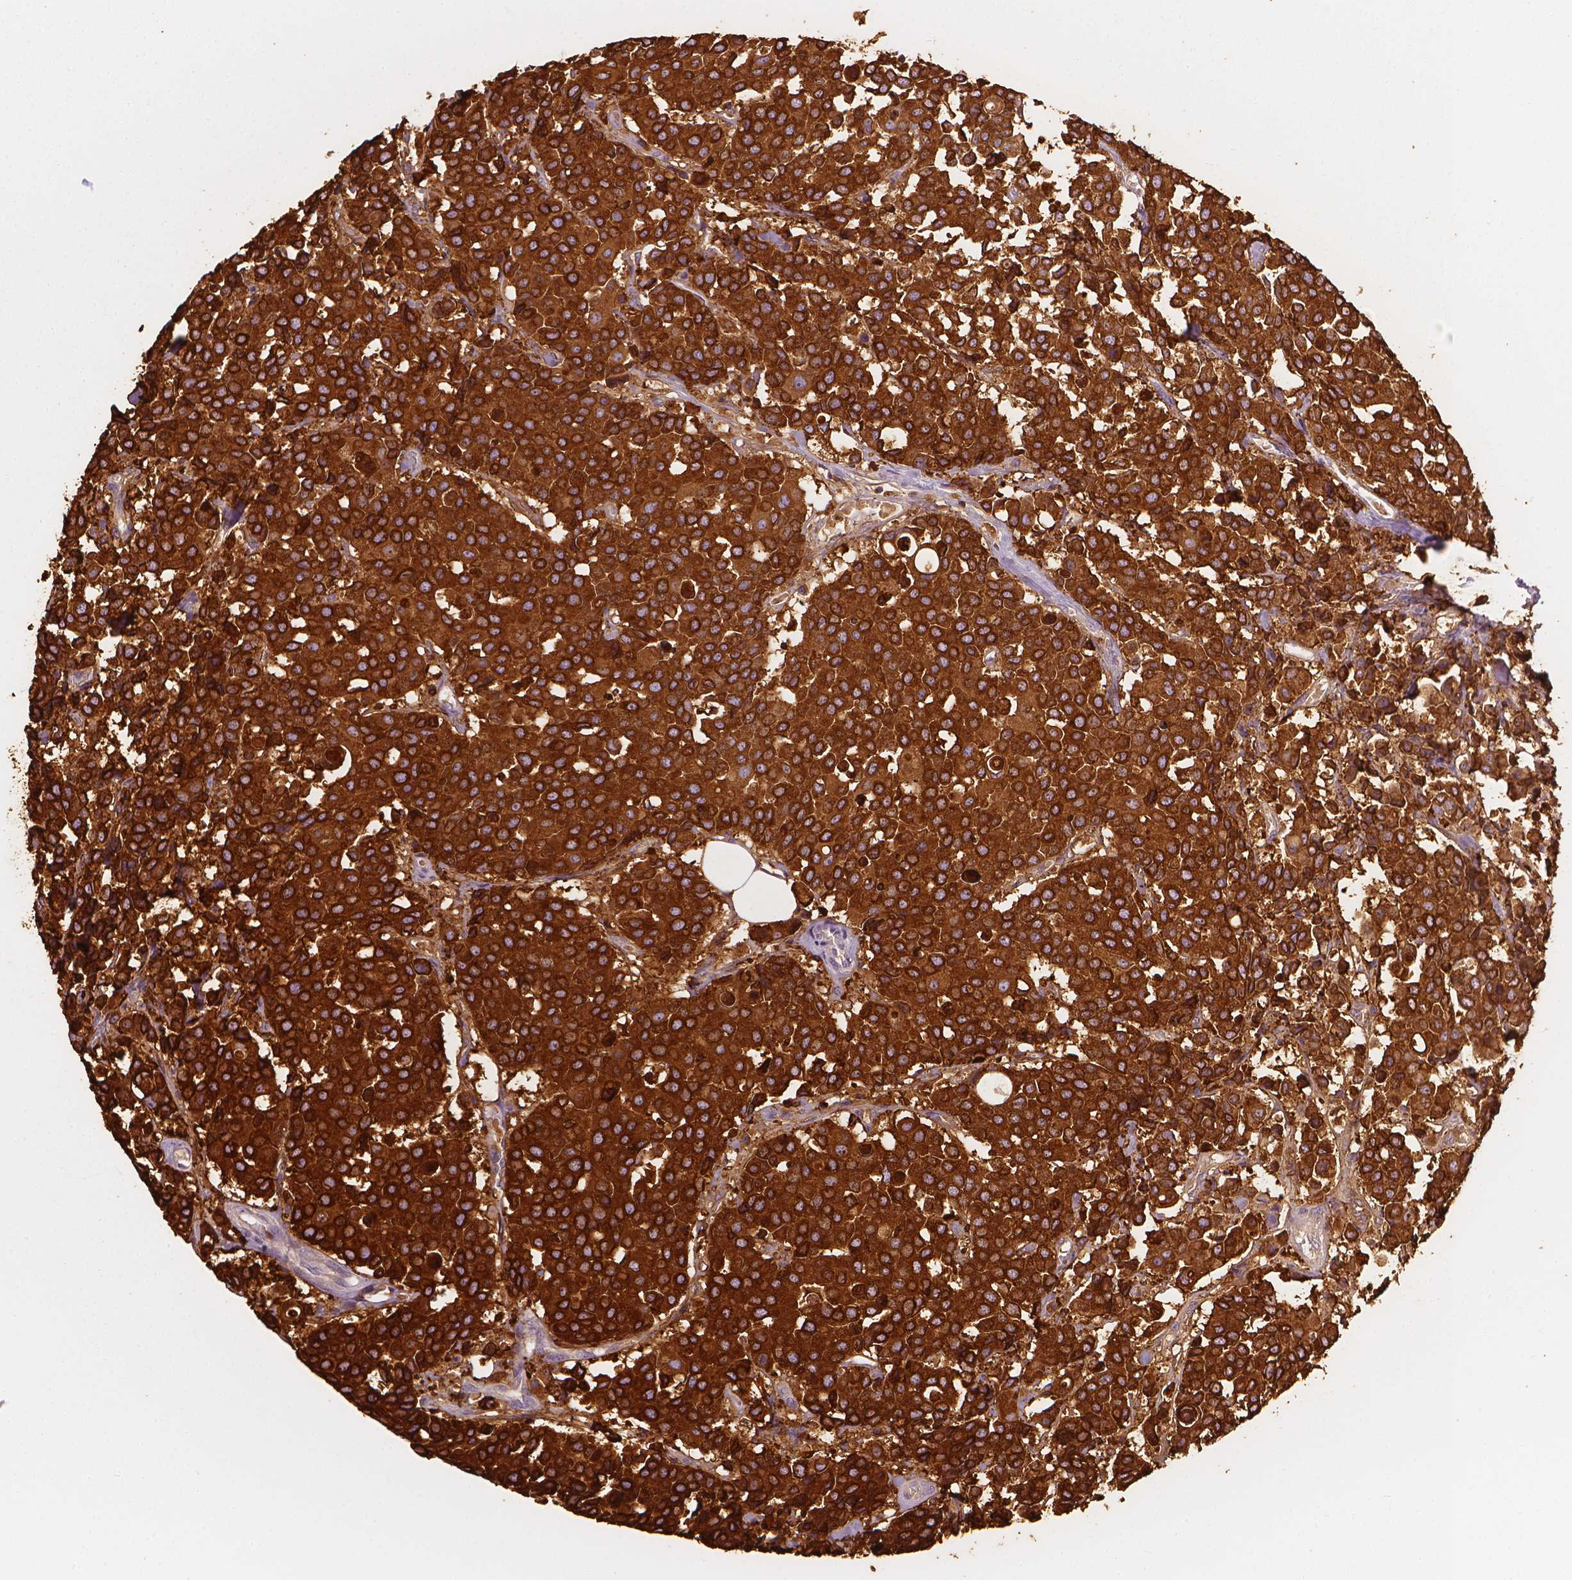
{"staining": {"intensity": "strong", "quantity": ">75%", "location": "cytoplasmic/membranous"}, "tissue": "carcinoid", "cell_type": "Tumor cells", "image_type": "cancer", "snomed": [{"axis": "morphology", "description": "Carcinoid, malignant, NOS"}, {"axis": "topography", "description": "Colon"}], "caption": "Carcinoid tissue demonstrates strong cytoplasmic/membranous staining in about >75% of tumor cells", "gene": "CES1", "patient": {"sex": "male", "age": 81}}